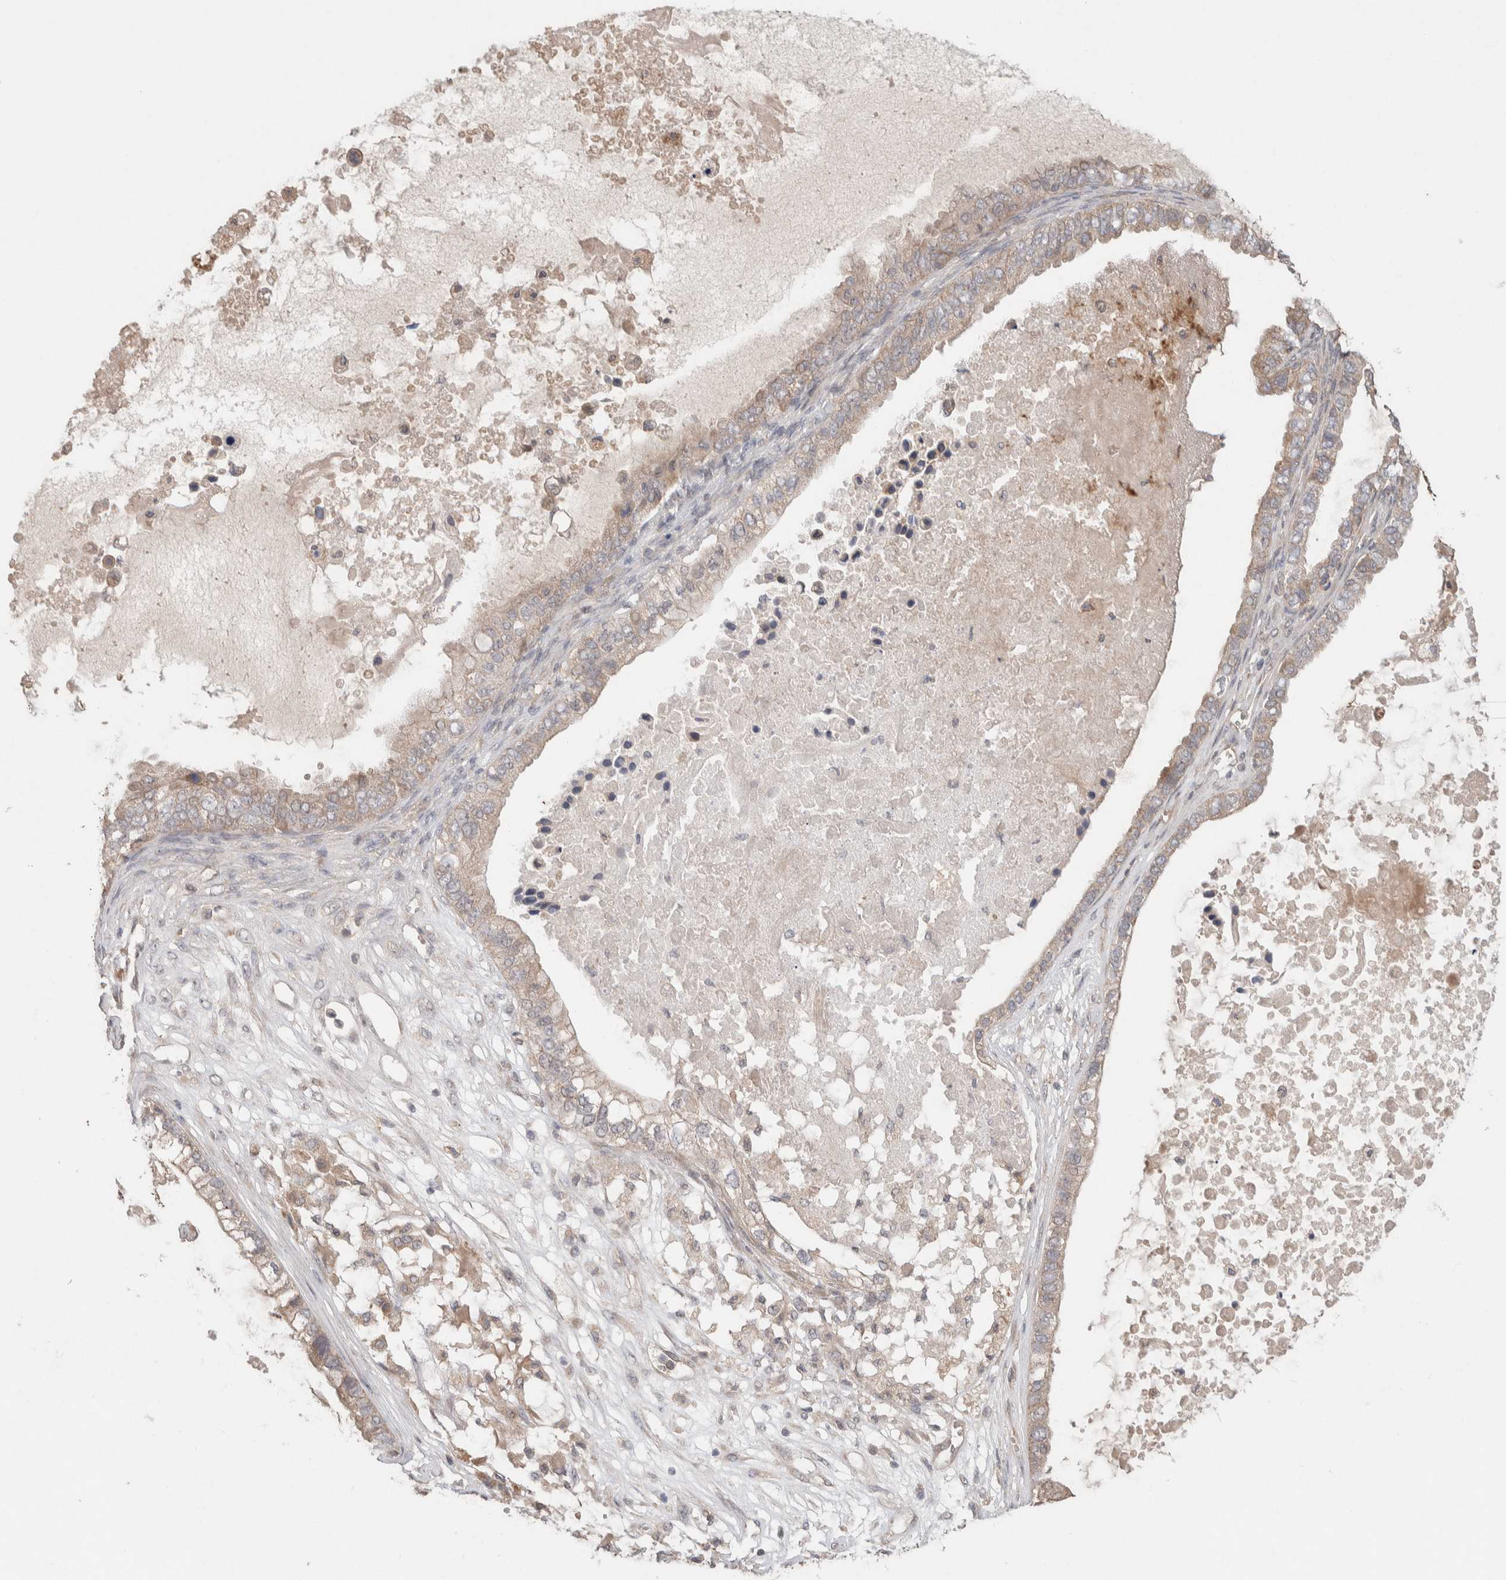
{"staining": {"intensity": "weak", "quantity": ">75%", "location": "cytoplasmic/membranous"}, "tissue": "ovarian cancer", "cell_type": "Tumor cells", "image_type": "cancer", "snomed": [{"axis": "morphology", "description": "Cystadenocarcinoma, mucinous, NOS"}, {"axis": "topography", "description": "Ovary"}], "caption": "Protein staining shows weak cytoplasmic/membranous positivity in approximately >75% of tumor cells in ovarian cancer. (Stains: DAB (3,3'-diaminobenzidine) in brown, nuclei in blue, Microscopy: brightfield microscopy at high magnification).", "gene": "KCNJ5", "patient": {"sex": "female", "age": 80}}